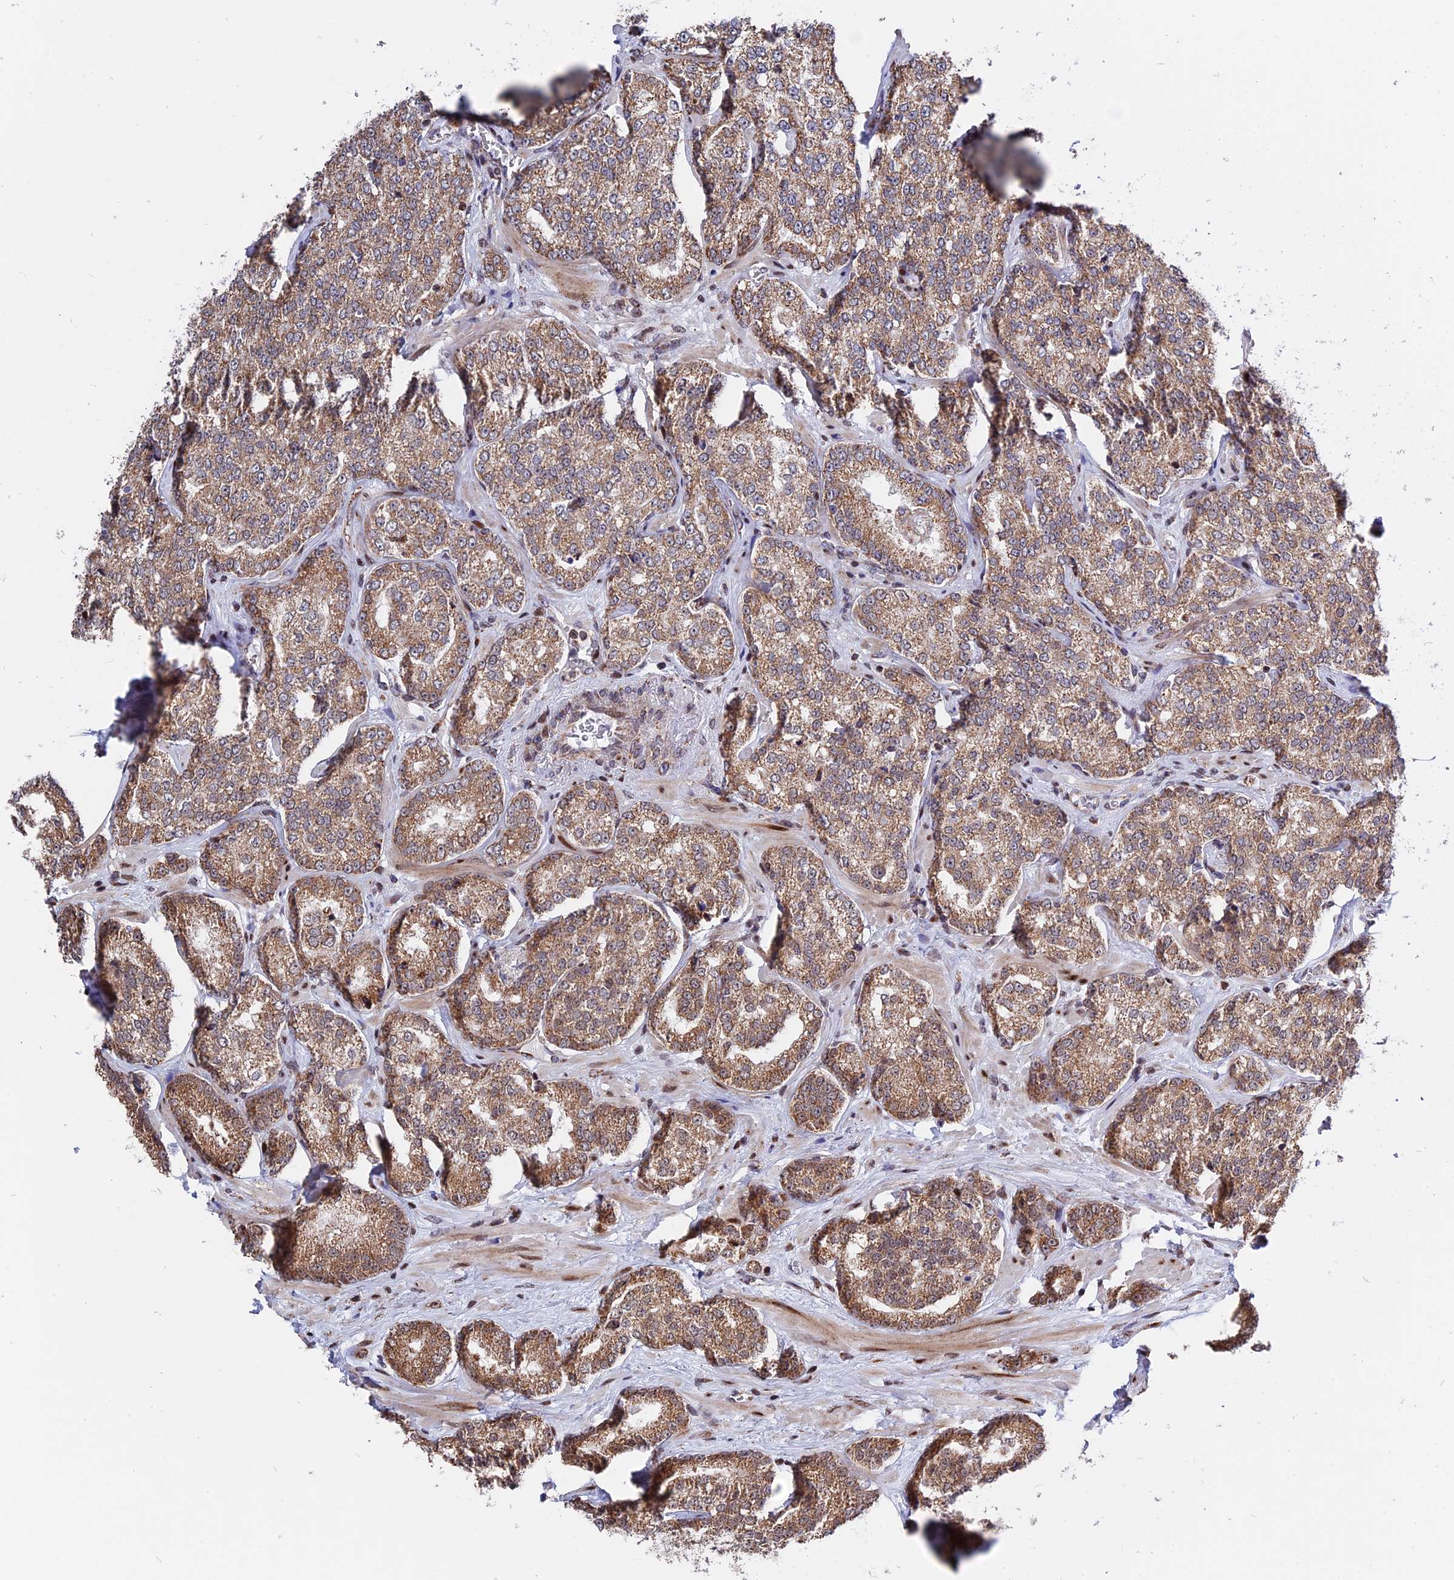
{"staining": {"intensity": "moderate", "quantity": ">75%", "location": "cytoplasmic/membranous"}, "tissue": "prostate cancer", "cell_type": "Tumor cells", "image_type": "cancer", "snomed": [{"axis": "morphology", "description": "Normal tissue, NOS"}, {"axis": "morphology", "description": "Adenocarcinoma, High grade"}, {"axis": "topography", "description": "Prostate"}], "caption": "Human prostate cancer (high-grade adenocarcinoma) stained for a protein (brown) reveals moderate cytoplasmic/membranous positive positivity in about >75% of tumor cells.", "gene": "FAM174C", "patient": {"sex": "male", "age": 83}}